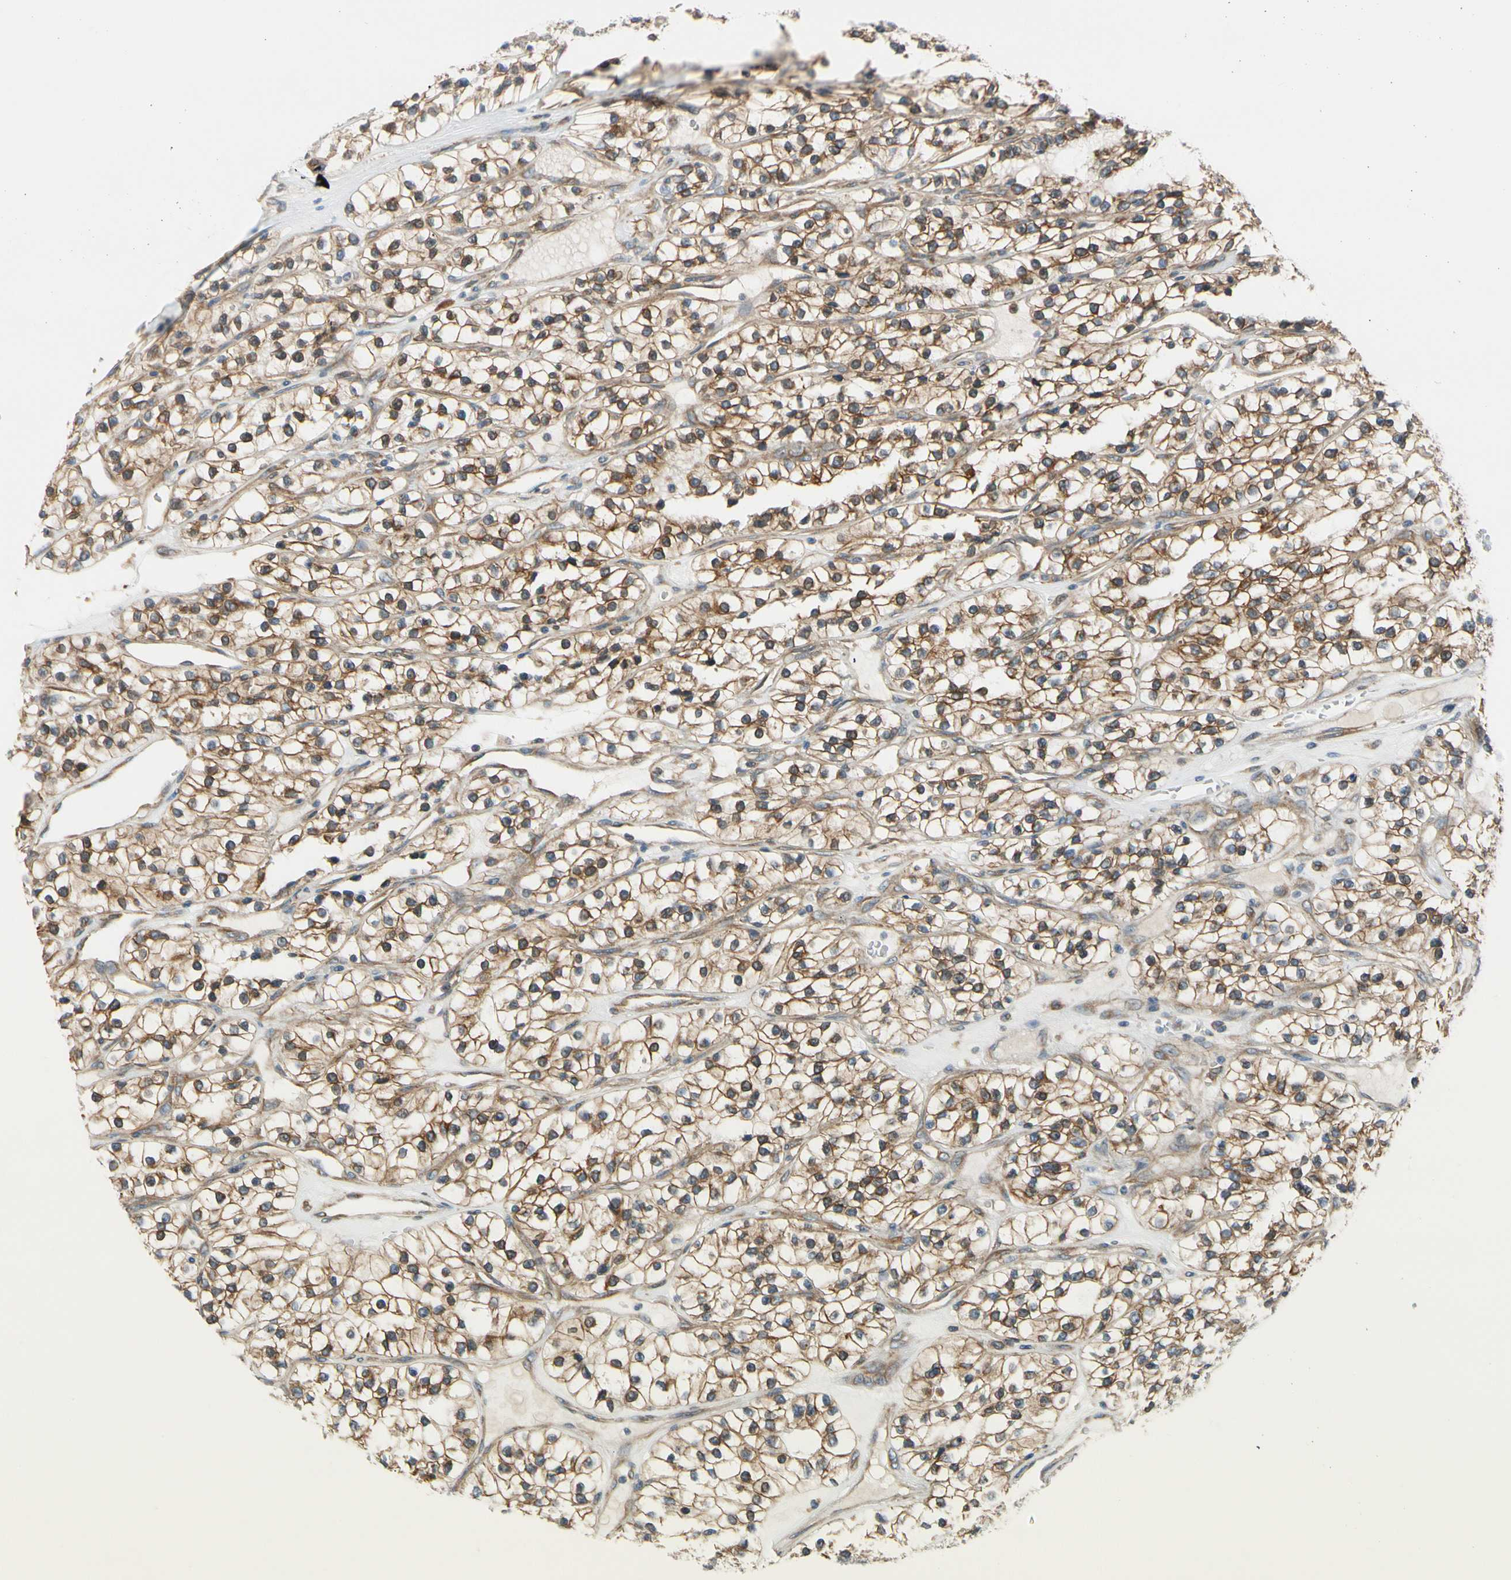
{"staining": {"intensity": "strong", "quantity": ">75%", "location": "cytoplasmic/membranous"}, "tissue": "renal cancer", "cell_type": "Tumor cells", "image_type": "cancer", "snomed": [{"axis": "morphology", "description": "Adenocarcinoma, NOS"}, {"axis": "topography", "description": "Kidney"}], "caption": "This micrograph reveals IHC staining of renal cancer, with high strong cytoplasmic/membranous expression in about >75% of tumor cells.", "gene": "CLCC1", "patient": {"sex": "female", "age": 57}}